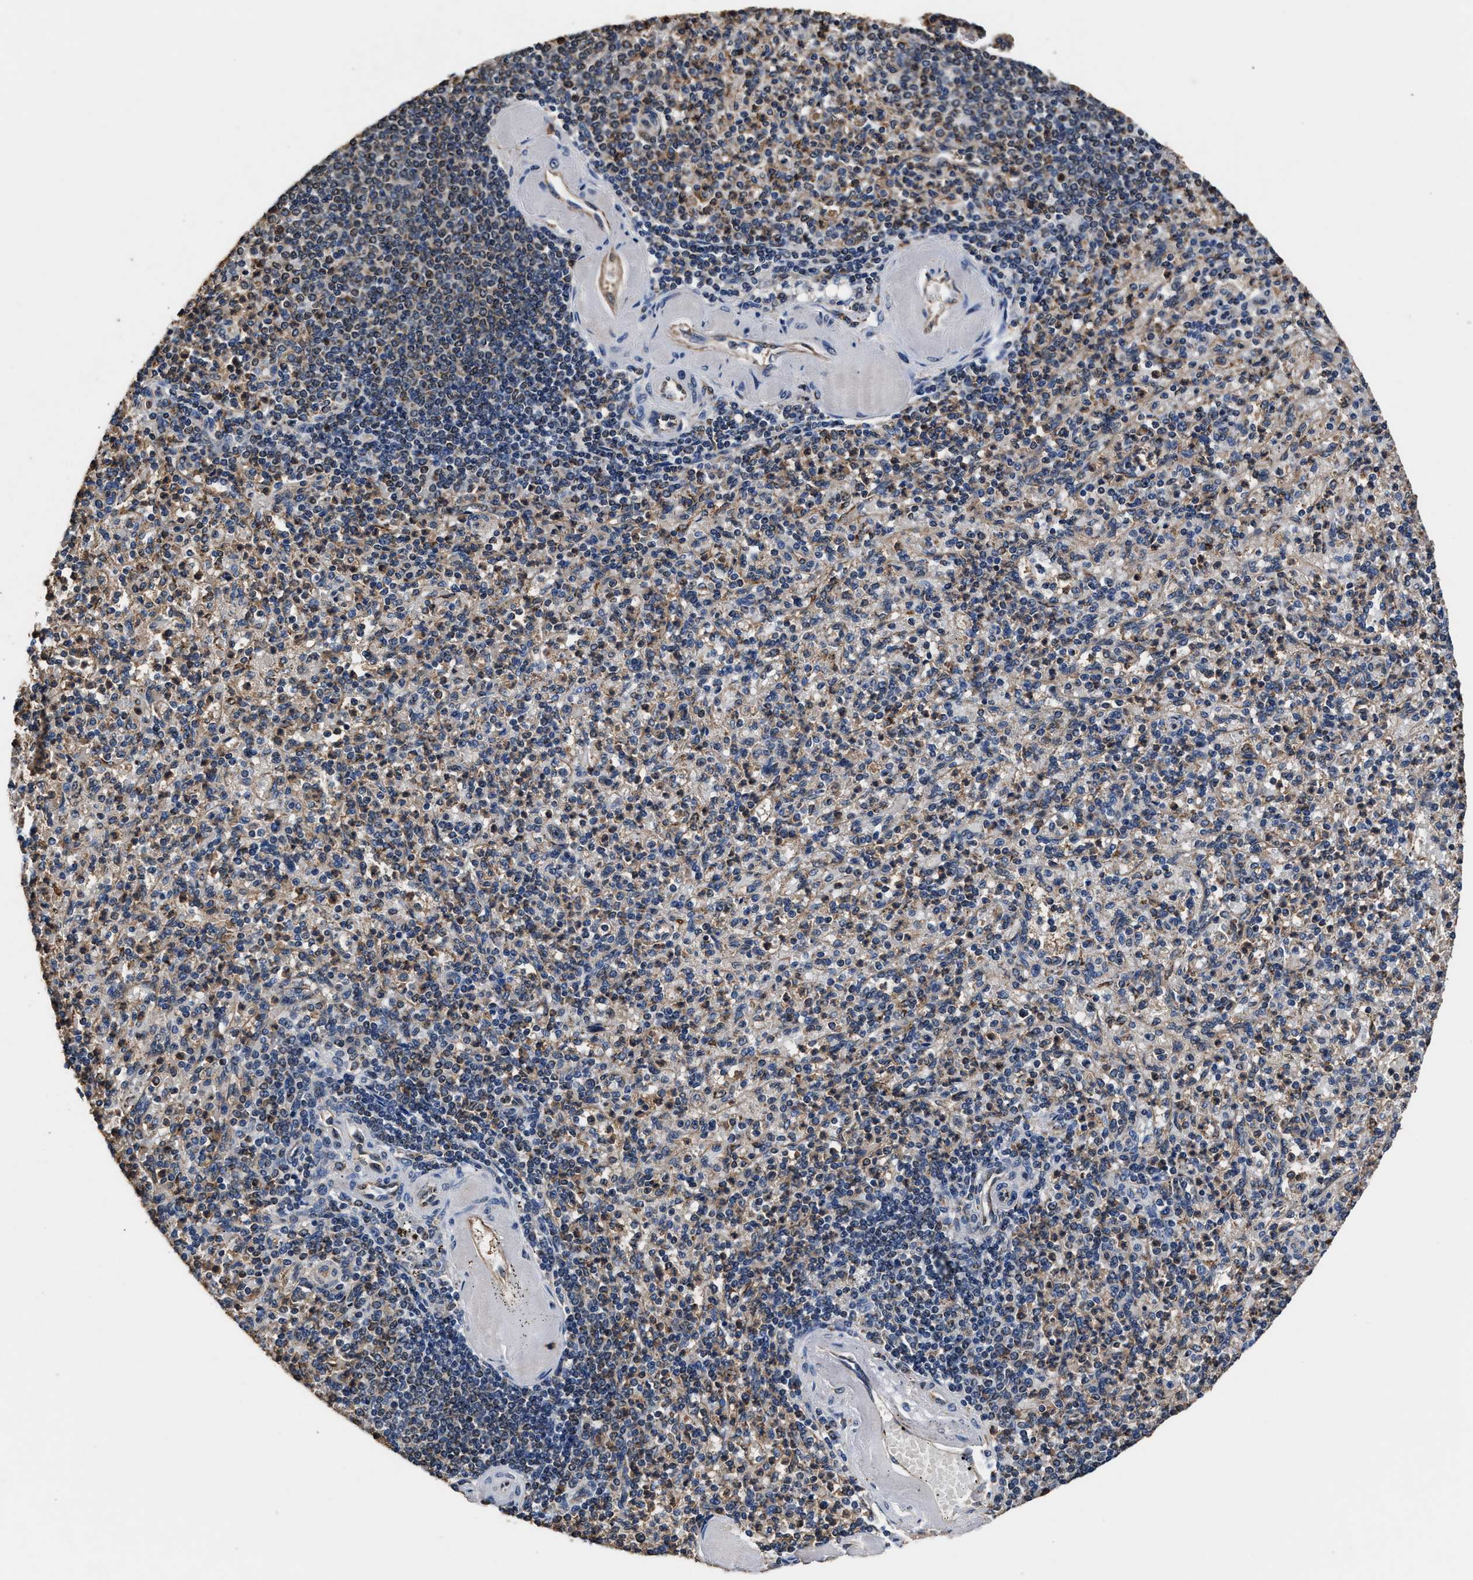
{"staining": {"intensity": "weak", "quantity": ">75%", "location": "cytoplasmic/membranous"}, "tissue": "spleen", "cell_type": "Cells in red pulp", "image_type": "normal", "snomed": [{"axis": "morphology", "description": "Normal tissue, NOS"}, {"axis": "topography", "description": "Spleen"}], "caption": "Spleen stained with DAB immunohistochemistry (IHC) demonstrates low levels of weak cytoplasmic/membranous positivity in approximately >75% of cells in red pulp. The staining was performed using DAB, with brown indicating positive protein expression. Nuclei are stained blue with hematoxylin.", "gene": "ACLY", "patient": {"sex": "female", "age": 74}}